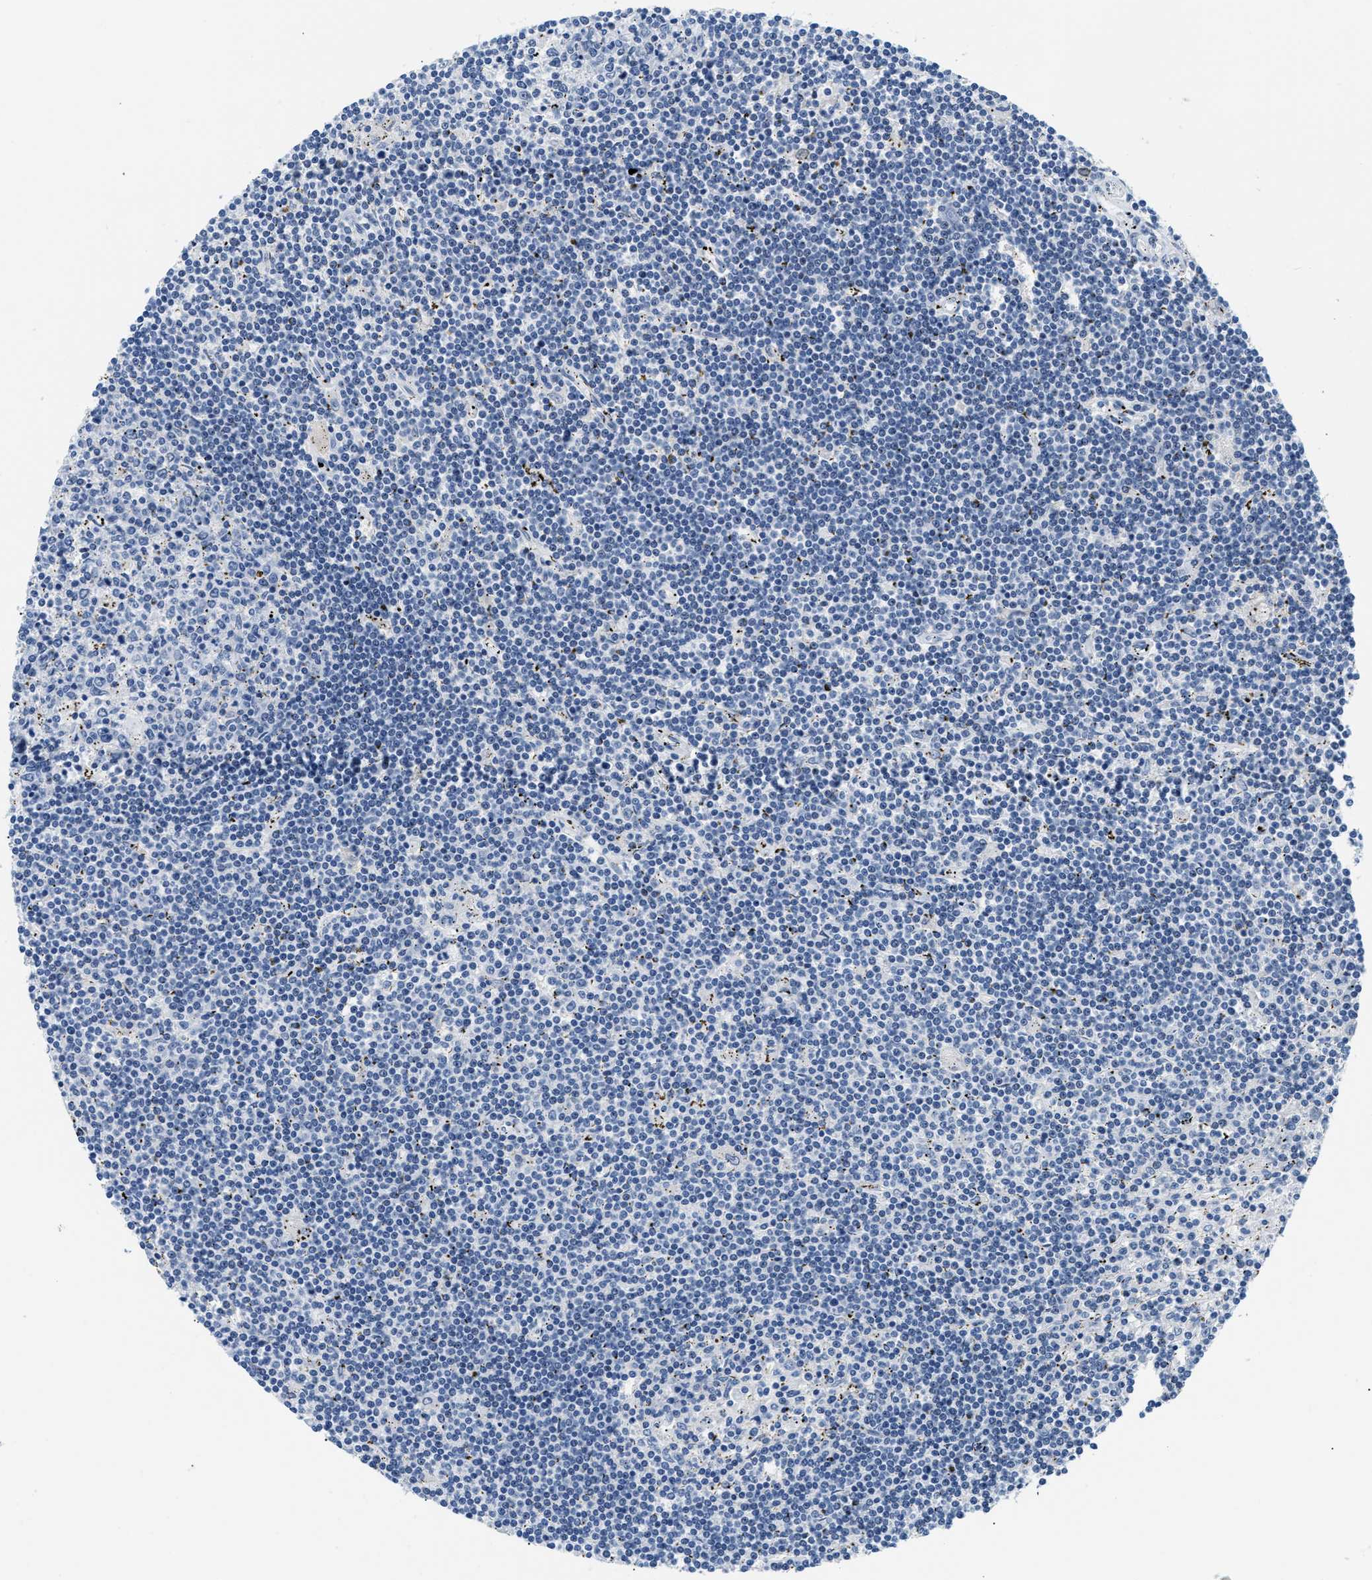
{"staining": {"intensity": "negative", "quantity": "none", "location": "none"}, "tissue": "lymphoma", "cell_type": "Tumor cells", "image_type": "cancer", "snomed": [{"axis": "morphology", "description": "Malignant lymphoma, non-Hodgkin's type, Low grade"}, {"axis": "topography", "description": "Spleen"}], "caption": "Tumor cells show no significant positivity in lymphoma.", "gene": "CLGN", "patient": {"sex": "male", "age": 76}}